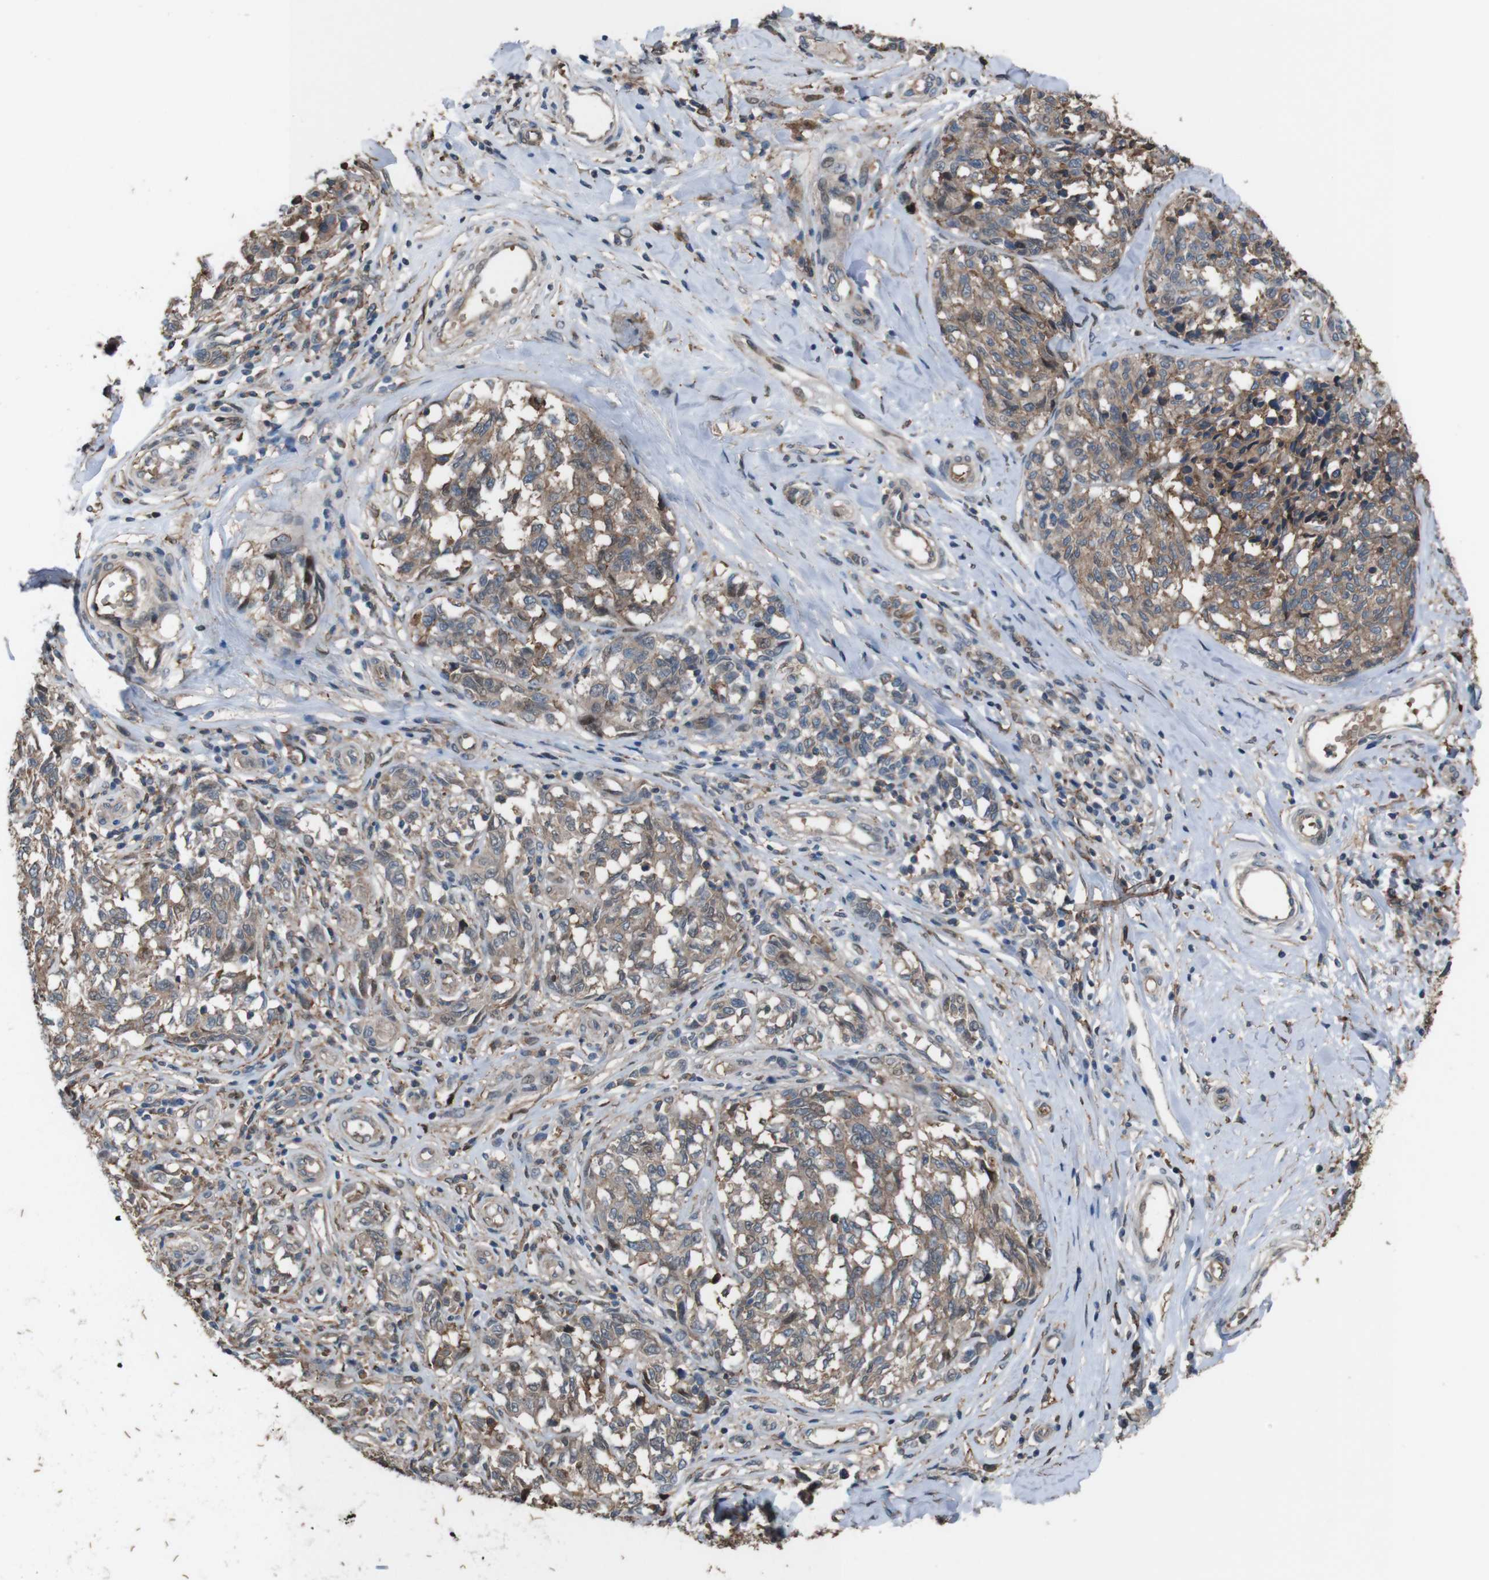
{"staining": {"intensity": "moderate", "quantity": "25%-75%", "location": "cytoplasmic/membranous"}, "tissue": "melanoma", "cell_type": "Tumor cells", "image_type": "cancer", "snomed": [{"axis": "morphology", "description": "Malignant melanoma, NOS"}, {"axis": "topography", "description": "Skin"}], "caption": "Melanoma stained with a brown dye shows moderate cytoplasmic/membranous positive staining in about 25%-75% of tumor cells.", "gene": "ATP2B1", "patient": {"sex": "female", "age": 64}}